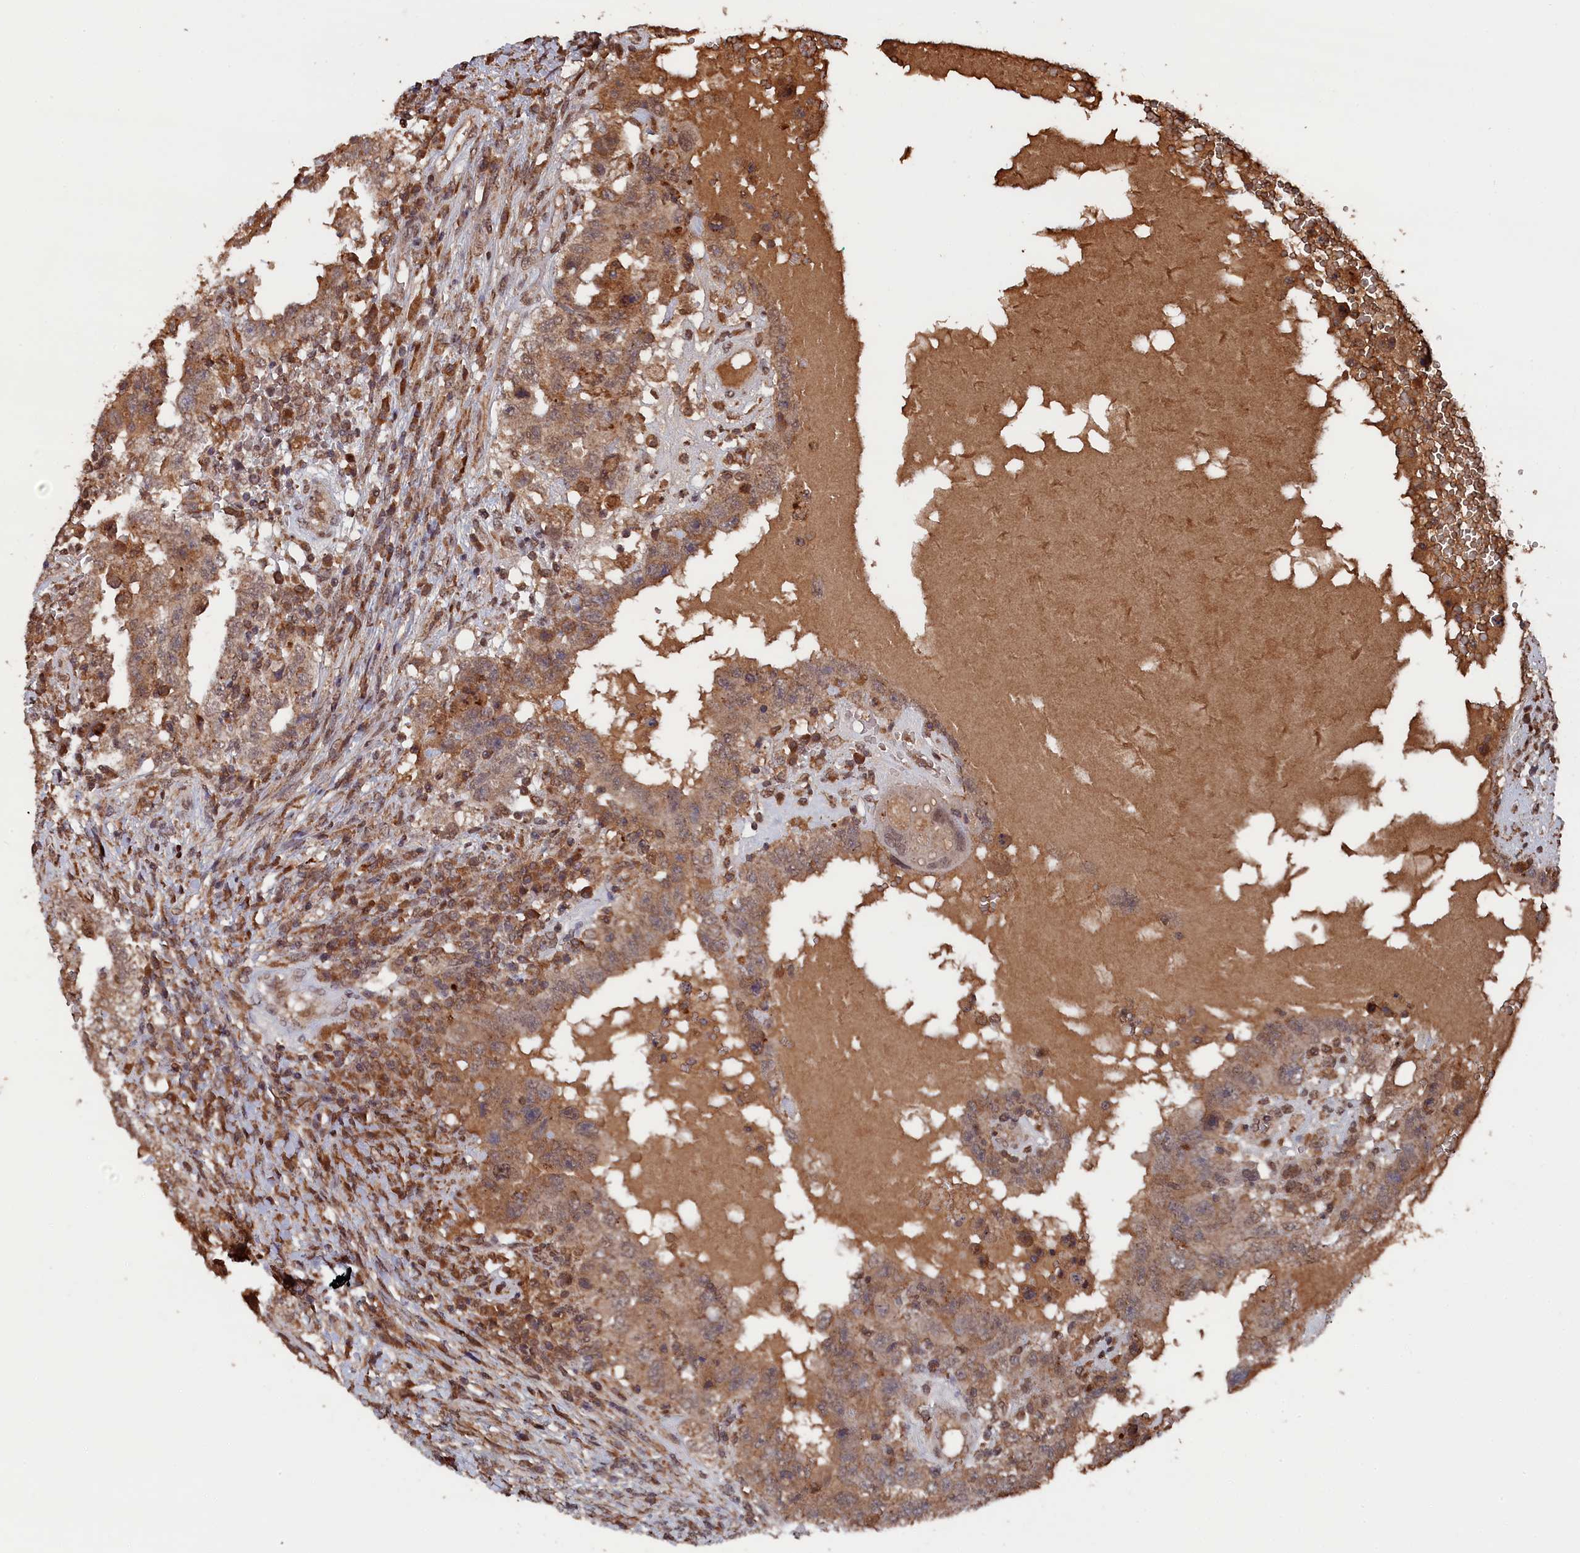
{"staining": {"intensity": "moderate", "quantity": ">75%", "location": "cytoplasmic/membranous"}, "tissue": "testis cancer", "cell_type": "Tumor cells", "image_type": "cancer", "snomed": [{"axis": "morphology", "description": "Carcinoma, Embryonal, NOS"}, {"axis": "topography", "description": "Testis"}], "caption": "DAB immunohistochemical staining of human embryonal carcinoma (testis) demonstrates moderate cytoplasmic/membranous protein staining in approximately >75% of tumor cells.", "gene": "CEACAM21", "patient": {"sex": "male", "age": 26}}